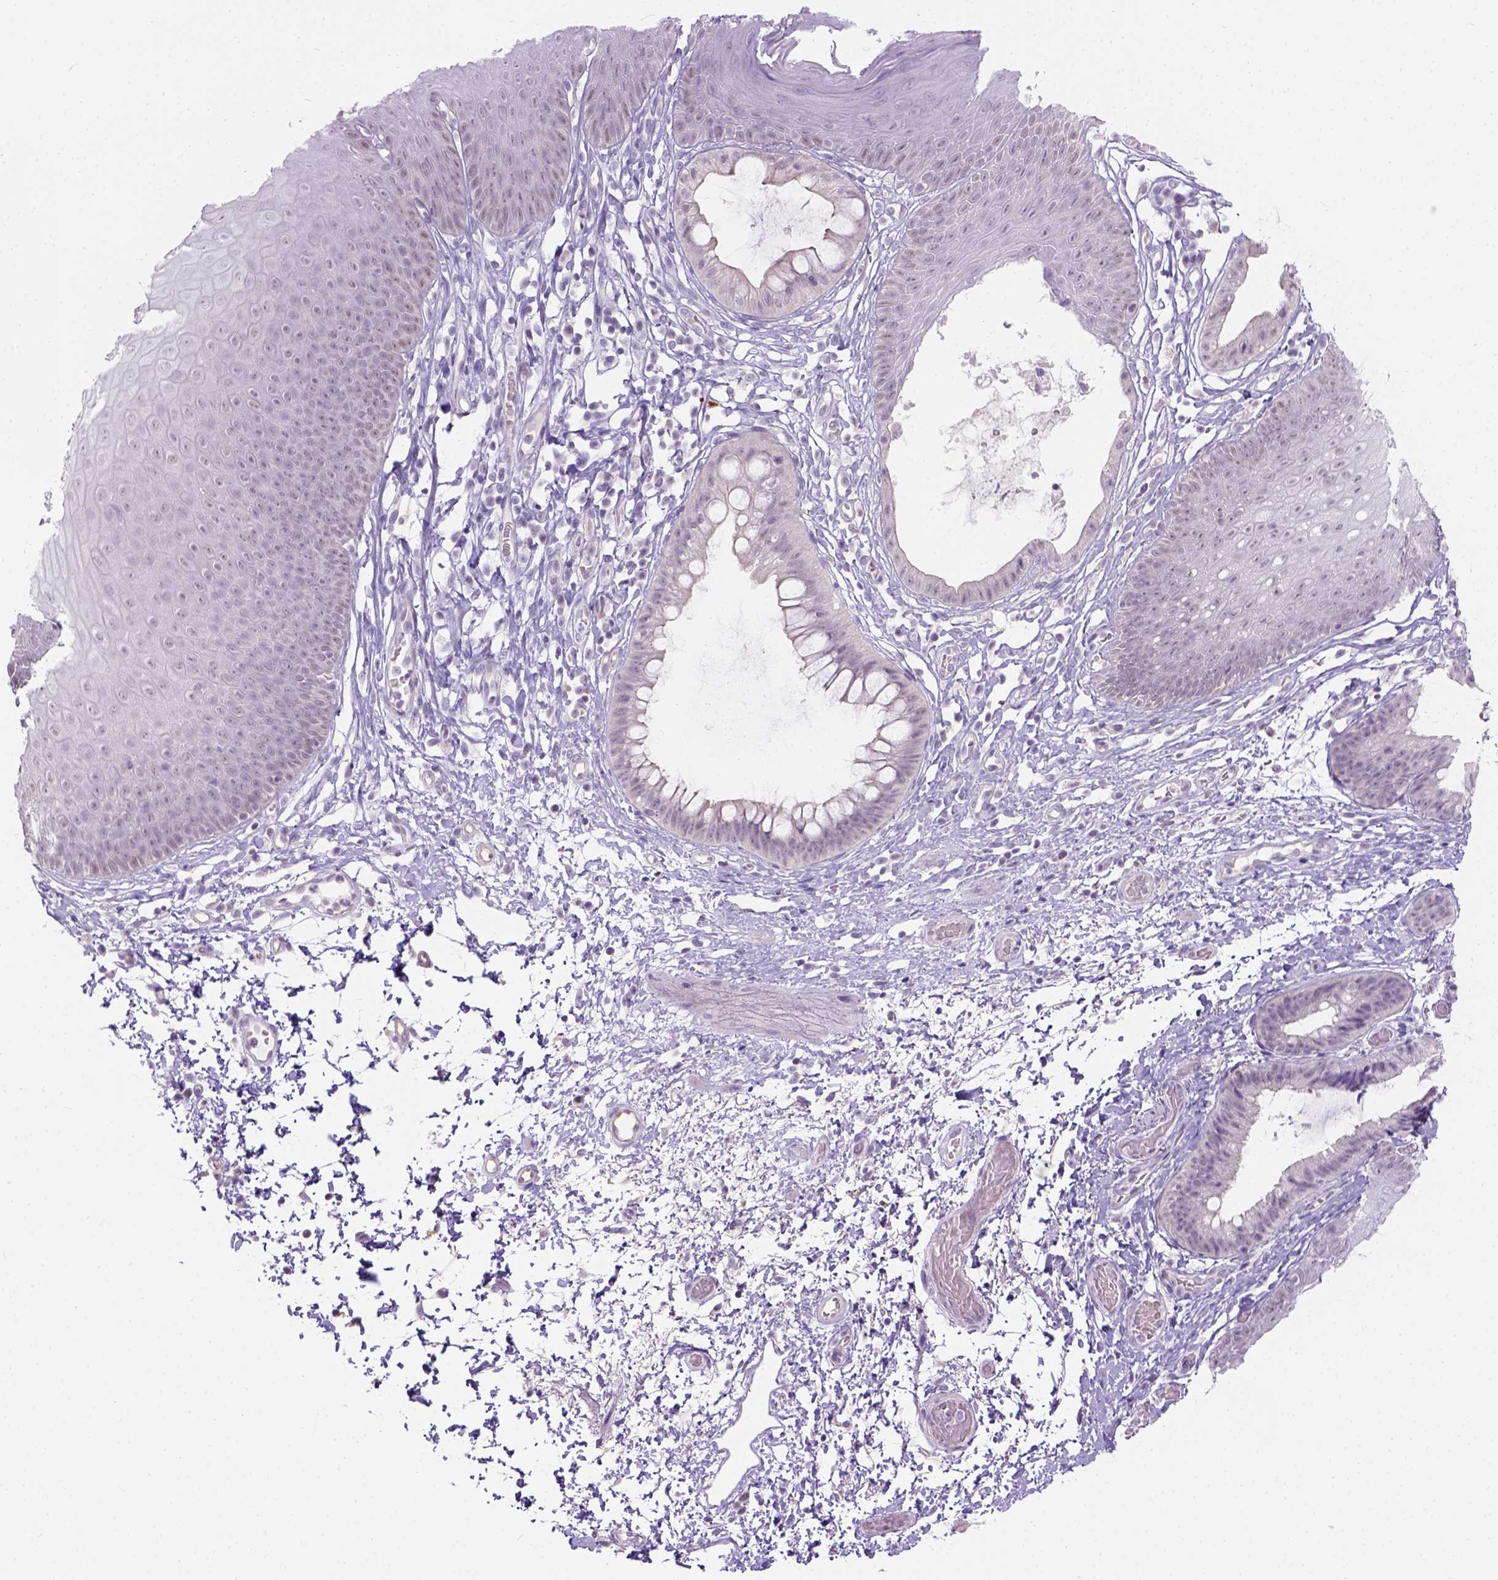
{"staining": {"intensity": "negative", "quantity": "none", "location": "none"}, "tissue": "skin", "cell_type": "Epidermal cells", "image_type": "normal", "snomed": [{"axis": "morphology", "description": "Normal tissue, NOS"}, {"axis": "topography", "description": "Anal"}], "caption": "IHC photomicrograph of benign skin stained for a protein (brown), which displays no positivity in epidermal cells.", "gene": "C20orf144", "patient": {"sex": "male", "age": 53}}